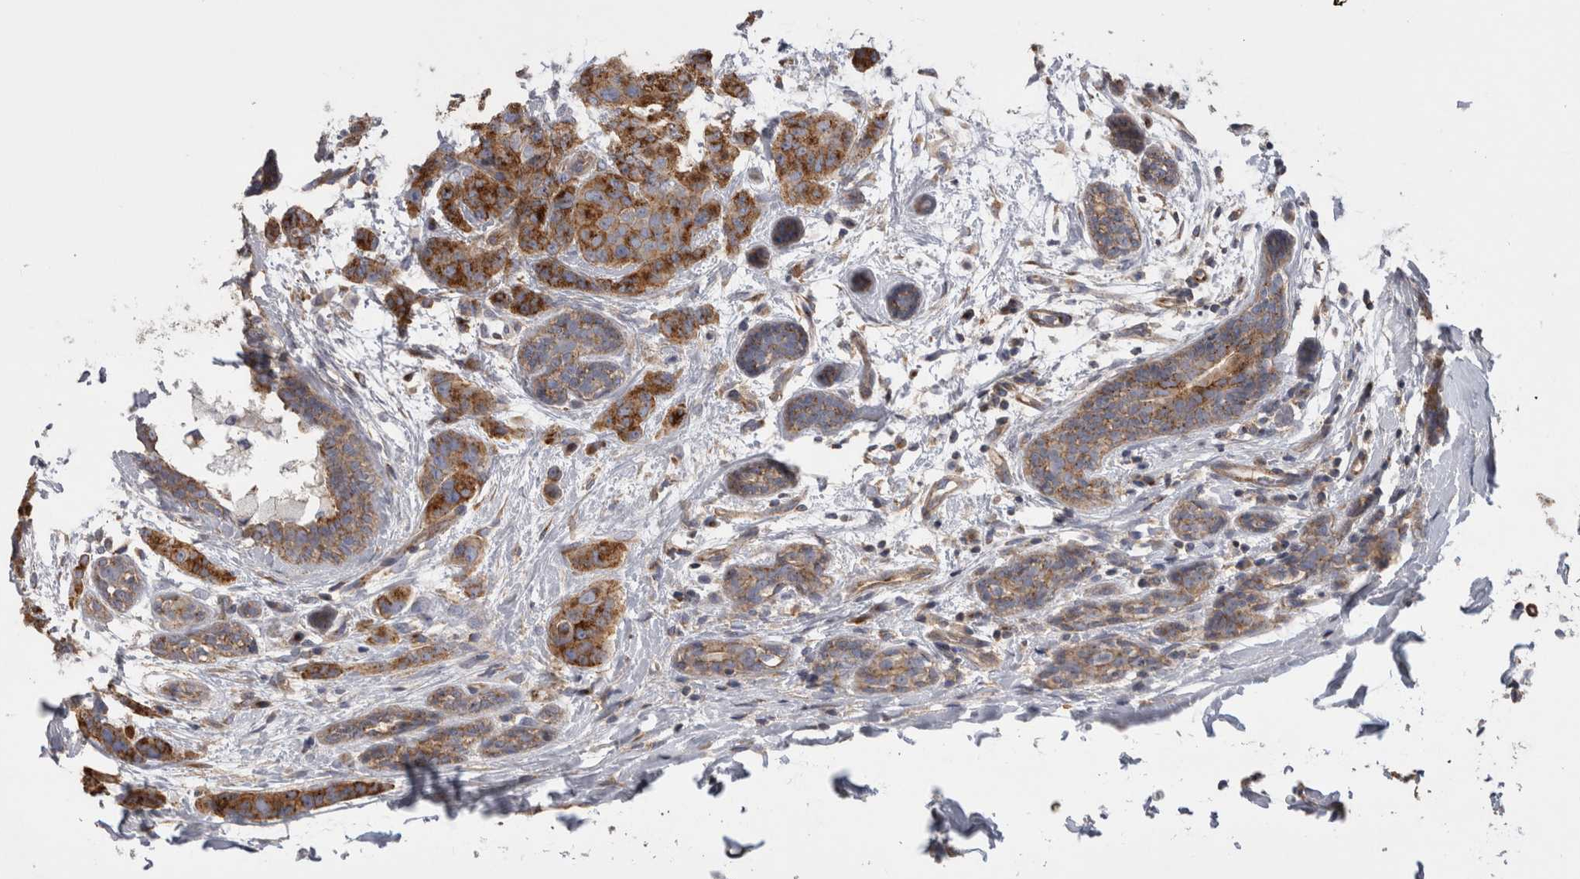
{"staining": {"intensity": "strong", "quantity": ">75%", "location": "cytoplasmic/membranous"}, "tissue": "breast cancer", "cell_type": "Tumor cells", "image_type": "cancer", "snomed": [{"axis": "morphology", "description": "Normal tissue, NOS"}, {"axis": "morphology", "description": "Duct carcinoma"}, {"axis": "topography", "description": "Breast"}], "caption": "Strong cytoplasmic/membranous expression for a protein is appreciated in about >75% of tumor cells of infiltrating ductal carcinoma (breast) using immunohistochemistry (IHC).", "gene": "ATXN3", "patient": {"sex": "female", "age": 40}}